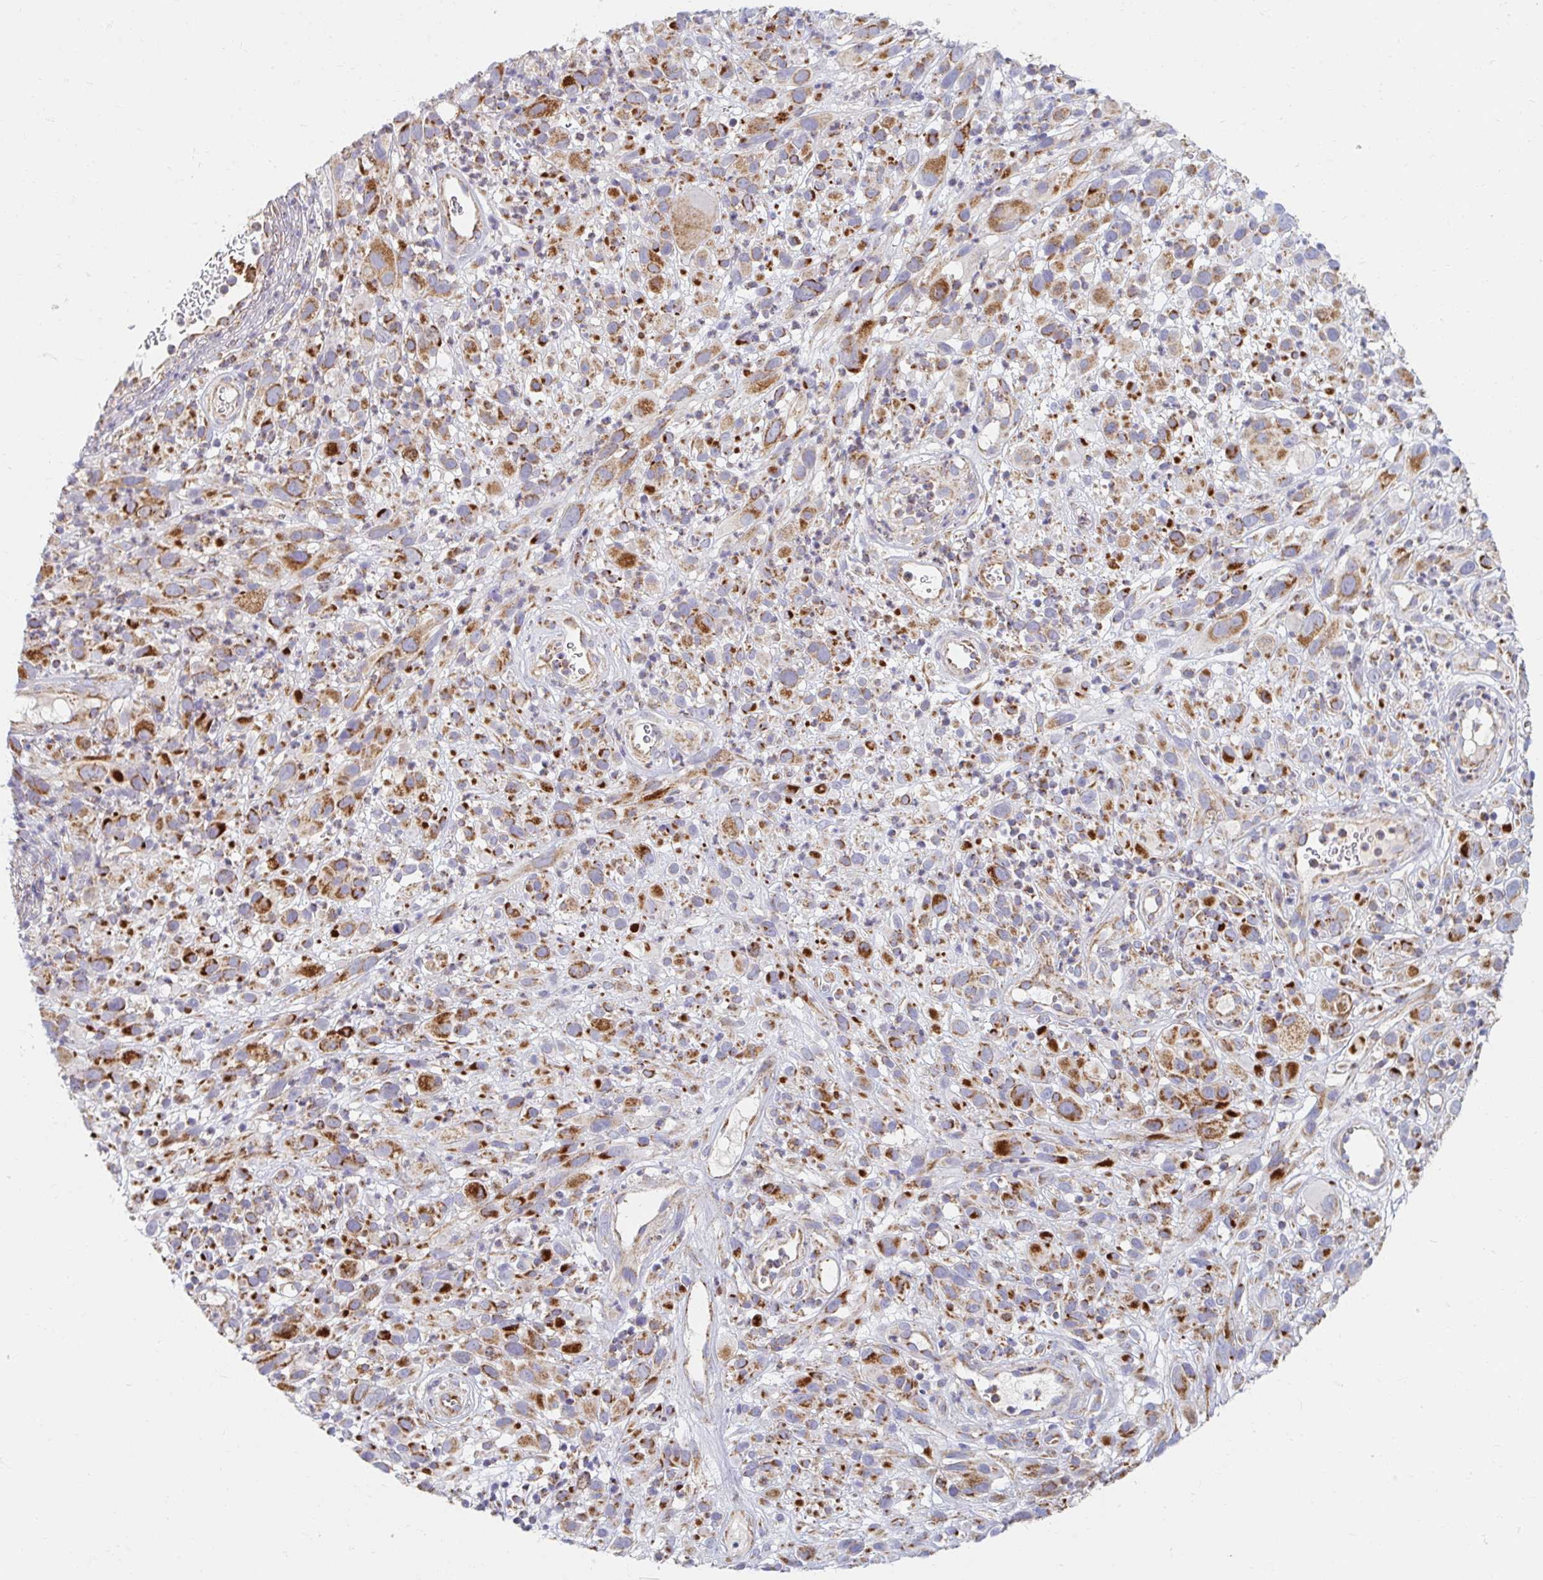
{"staining": {"intensity": "moderate", "quantity": ">75%", "location": "cytoplasmic/membranous"}, "tissue": "melanoma", "cell_type": "Tumor cells", "image_type": "cancer", "snomed": [{"axis": "morphology", "description": "Malignant melanoma, NOS"}, {"axis": "topography", "description": "Skin"}], "caption": "Protein expression analysis of human melanoma reveals moderate cytoplasmic/membranous positivity in about >75% of tumor cells.", "gene": "MAVS", "patient": {"sex": "male", "age": 68}}